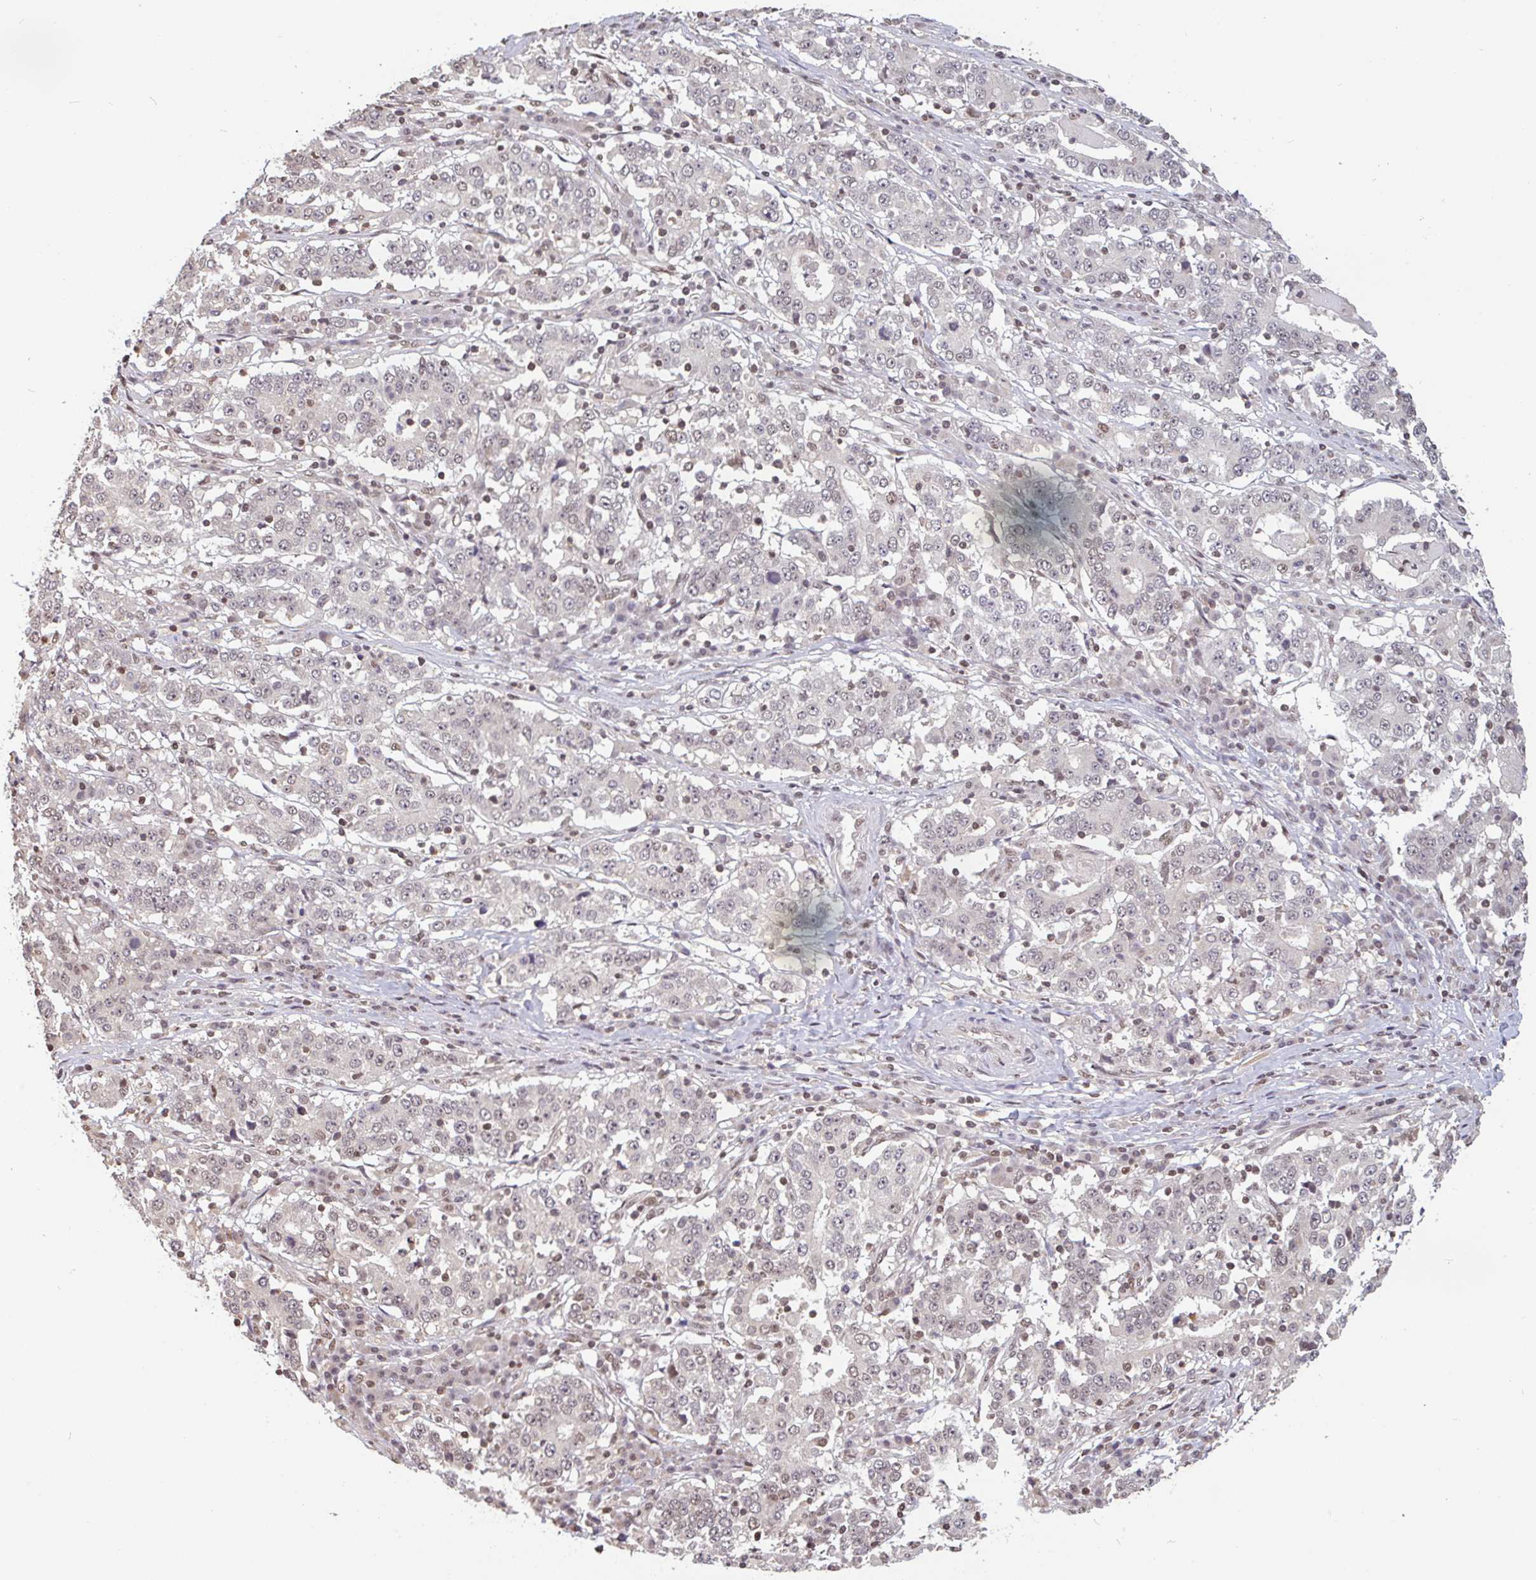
{"staining": {"intensity": "weak", "quantity": "25%-75%", "location": "nuclear"}, "tissue": "stomach cancer", "cell_type": "Tumor cells", "image_type": "cancer", "snomed": [{"axis": "morphology", "description": "Adenocarcinoma, NOS"}, {"axis": "topography", "description": "Stomach"}], "caption": "Protein expression analysis of human stomach cancer reveals weak nuclear staining in about 25%-75% of tumor cells.", "gene": "DR1", "patient": {"sex": "male", "age": 59}}